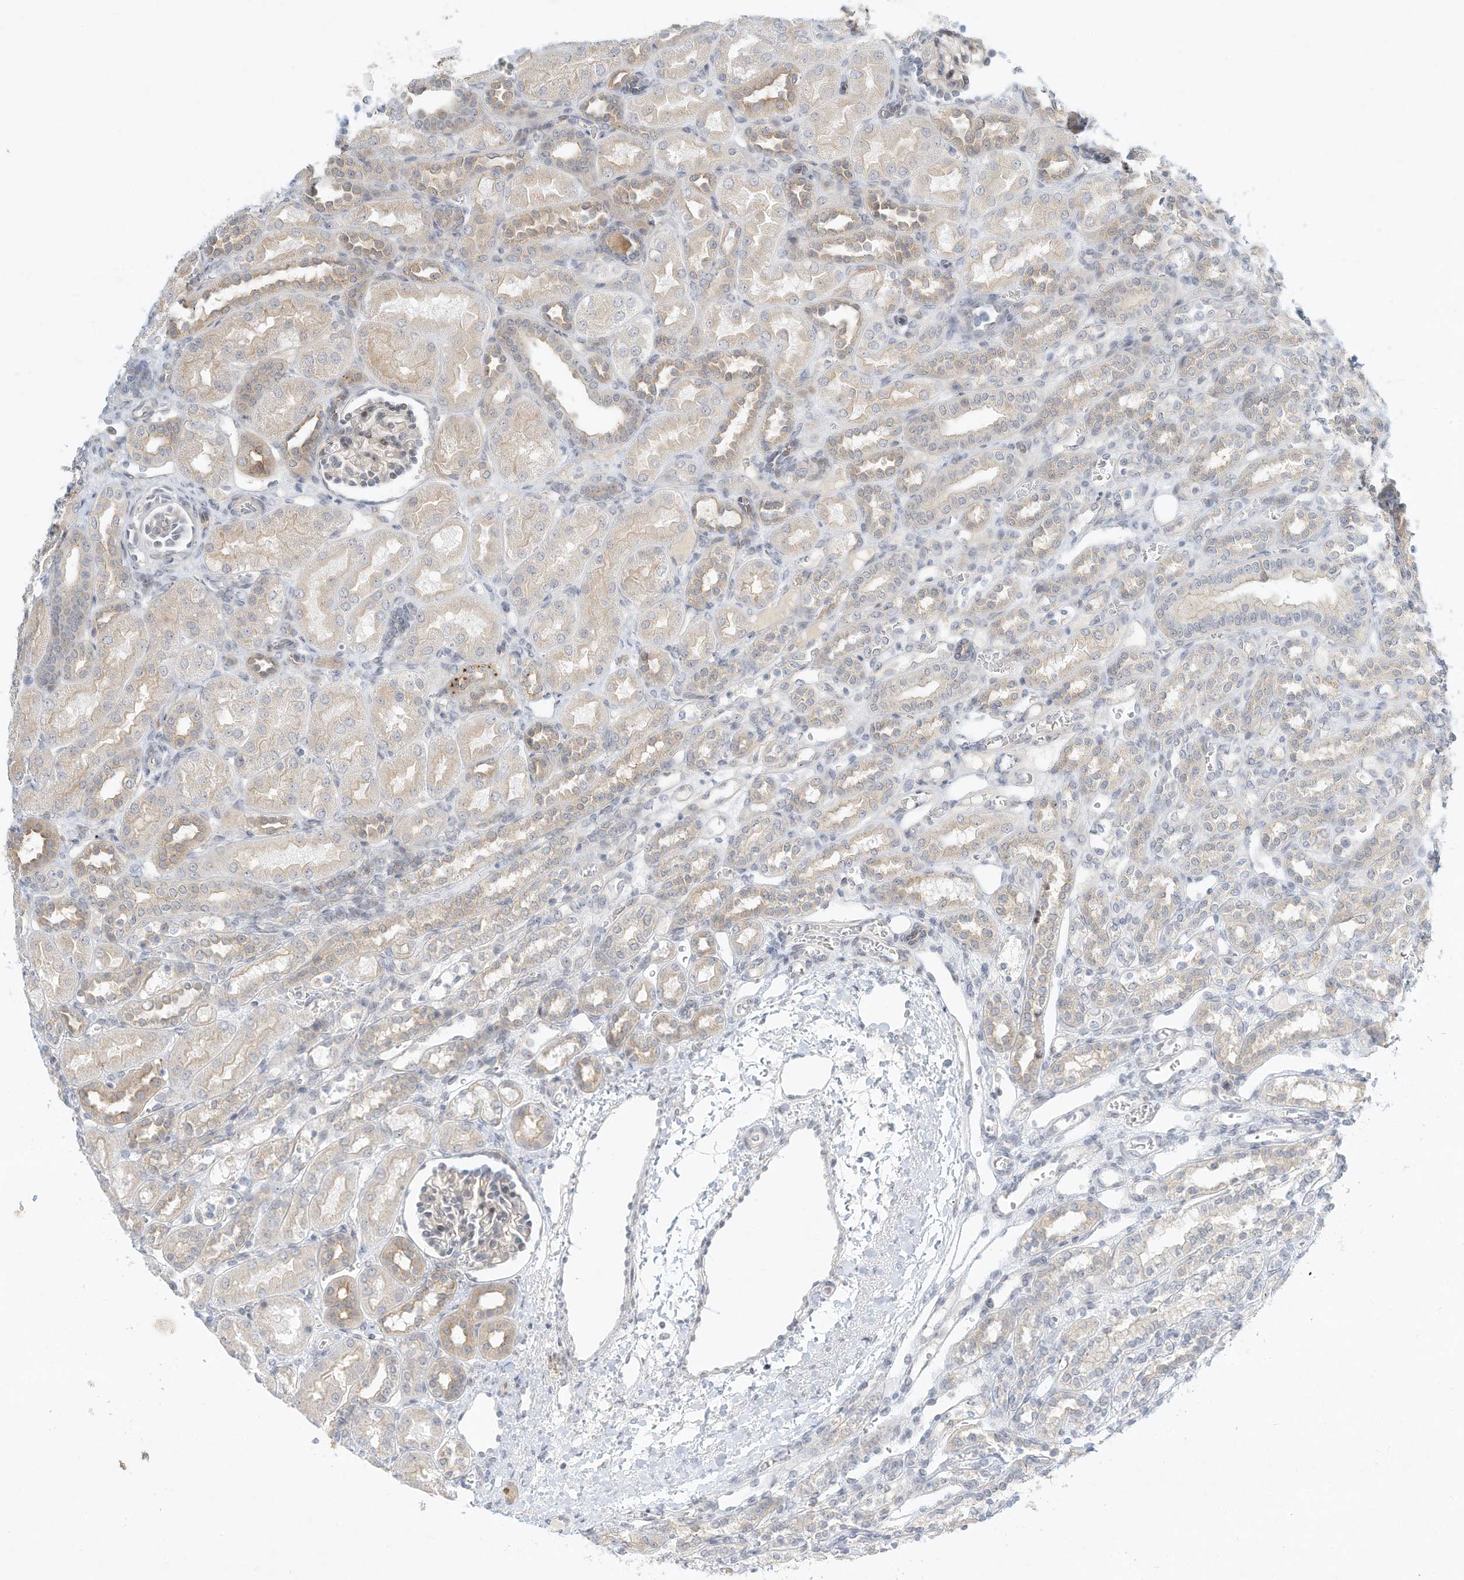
{"staining": {"intensity": "weak", "quantity": "<25%", "location": "cytoplasmic/membranous"}, "tissue": "kidney", "cell_type": "Cells in glomeruli", "image_type": "normal", "snomed": [{"axis": "morphology", "description": "Normal tissue, NOS"}, {"axis": "morphology", "description": "Neoplasm, malignant, NOS"}, {"axis": "topography", "description": "Kidney"}], "caption": "An immunohistochemistry photomicrograph of benign kidney is shown. There is no staining in cells in glomeruli of kidney.", "gene": "PAK6", "patient": {"sex": "female", "age": 1}}